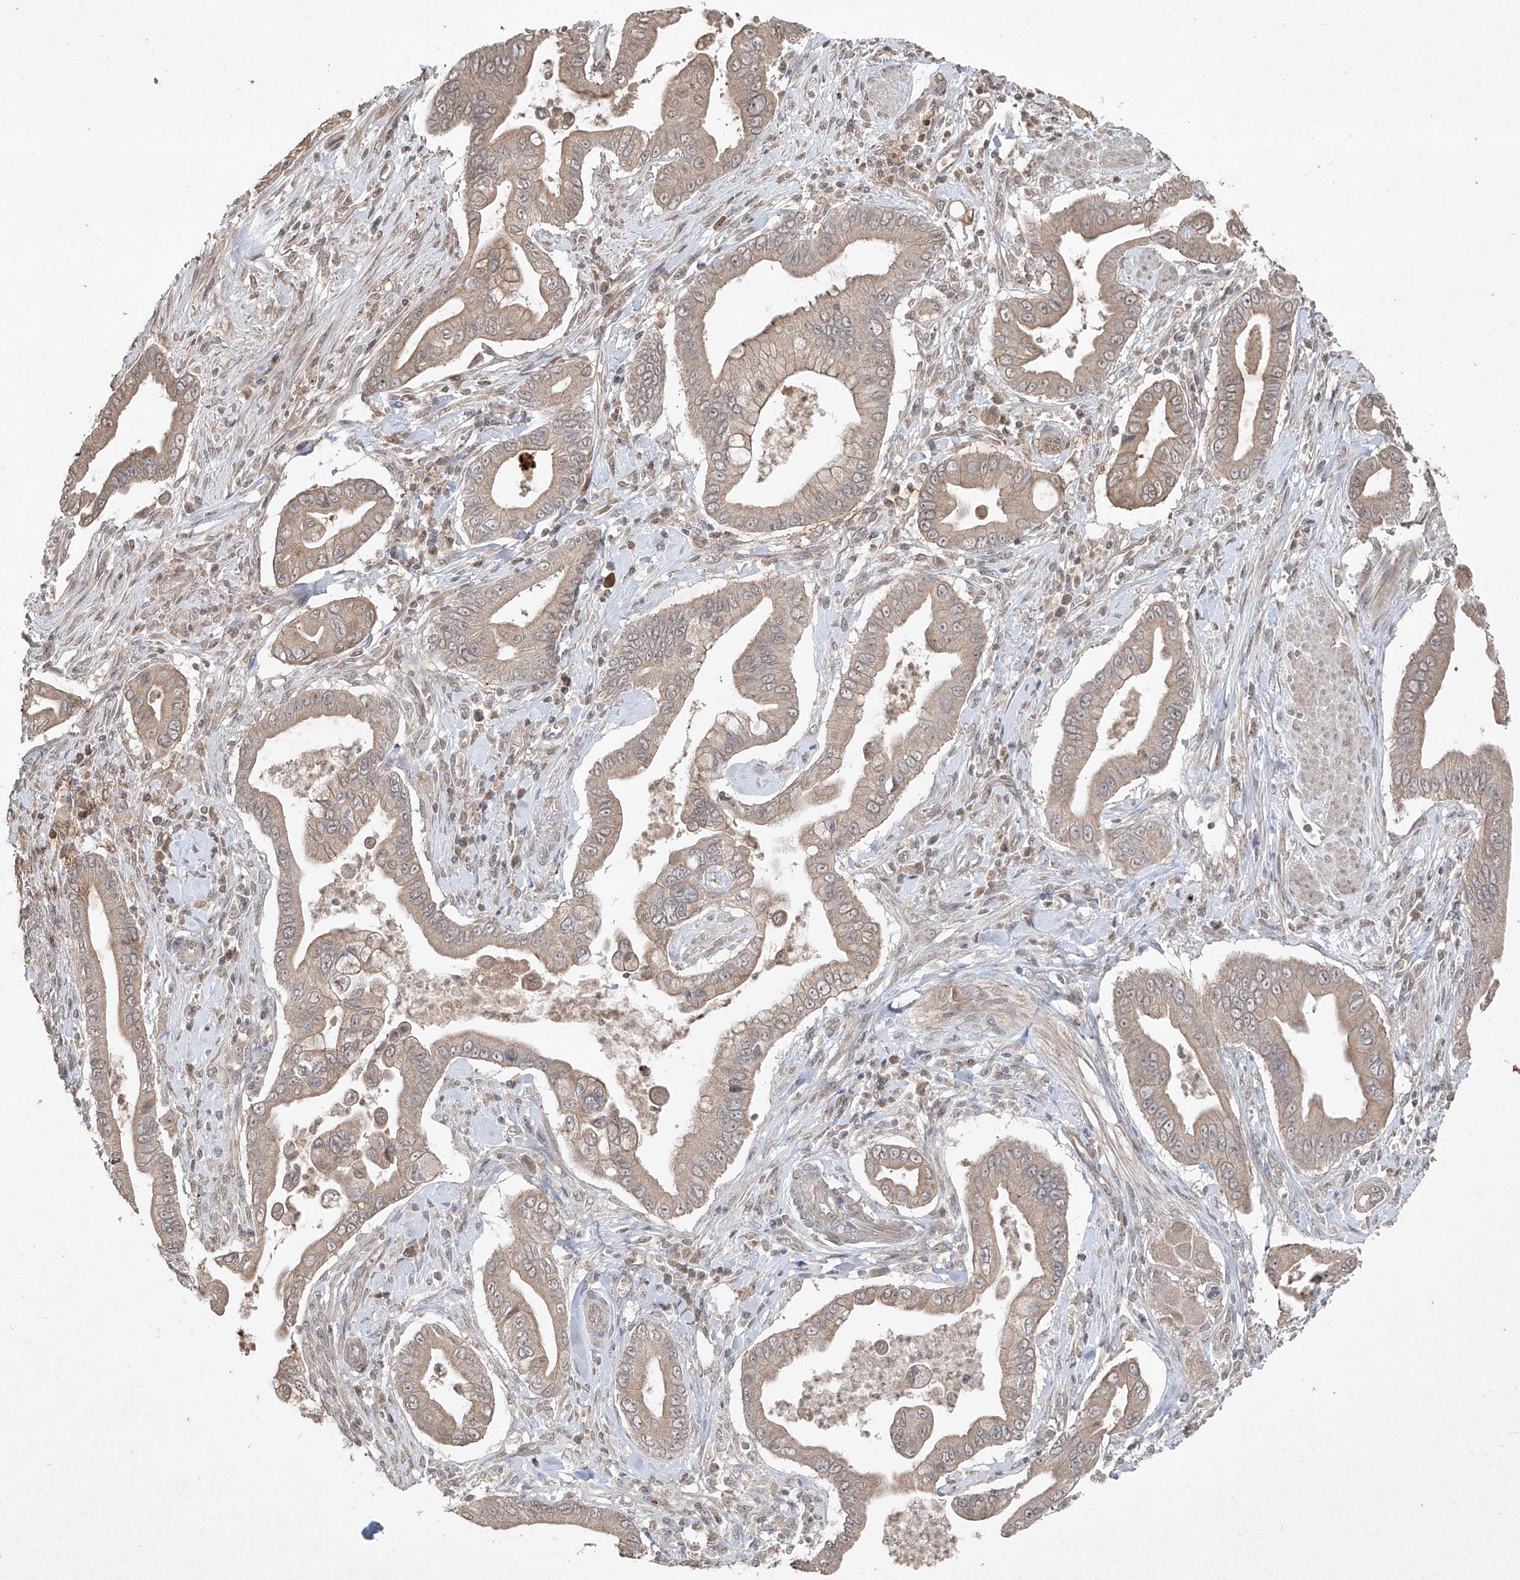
{"staining": {"intensity": "moderate", "quantity": ">75%", "location": "cytoplasmic/membranous"}, "tissue": "pancreatic cancer", "cell_type": "Tumor cells", "image_type": "cancer", "snomed": [{"axis": "morphology", "description": "Adenocarcinoma, NOS"}, {"axis": "topography", "description": "Pancreas"}], "caption": "Immunohistochemical staining of pancreatic cancer demonstrates moderate cytoplasmic/membranous protein staining in about >75% of tumor cells.", "gene": "ABCD3", "patient": {"sex": "male", "age": 78}}